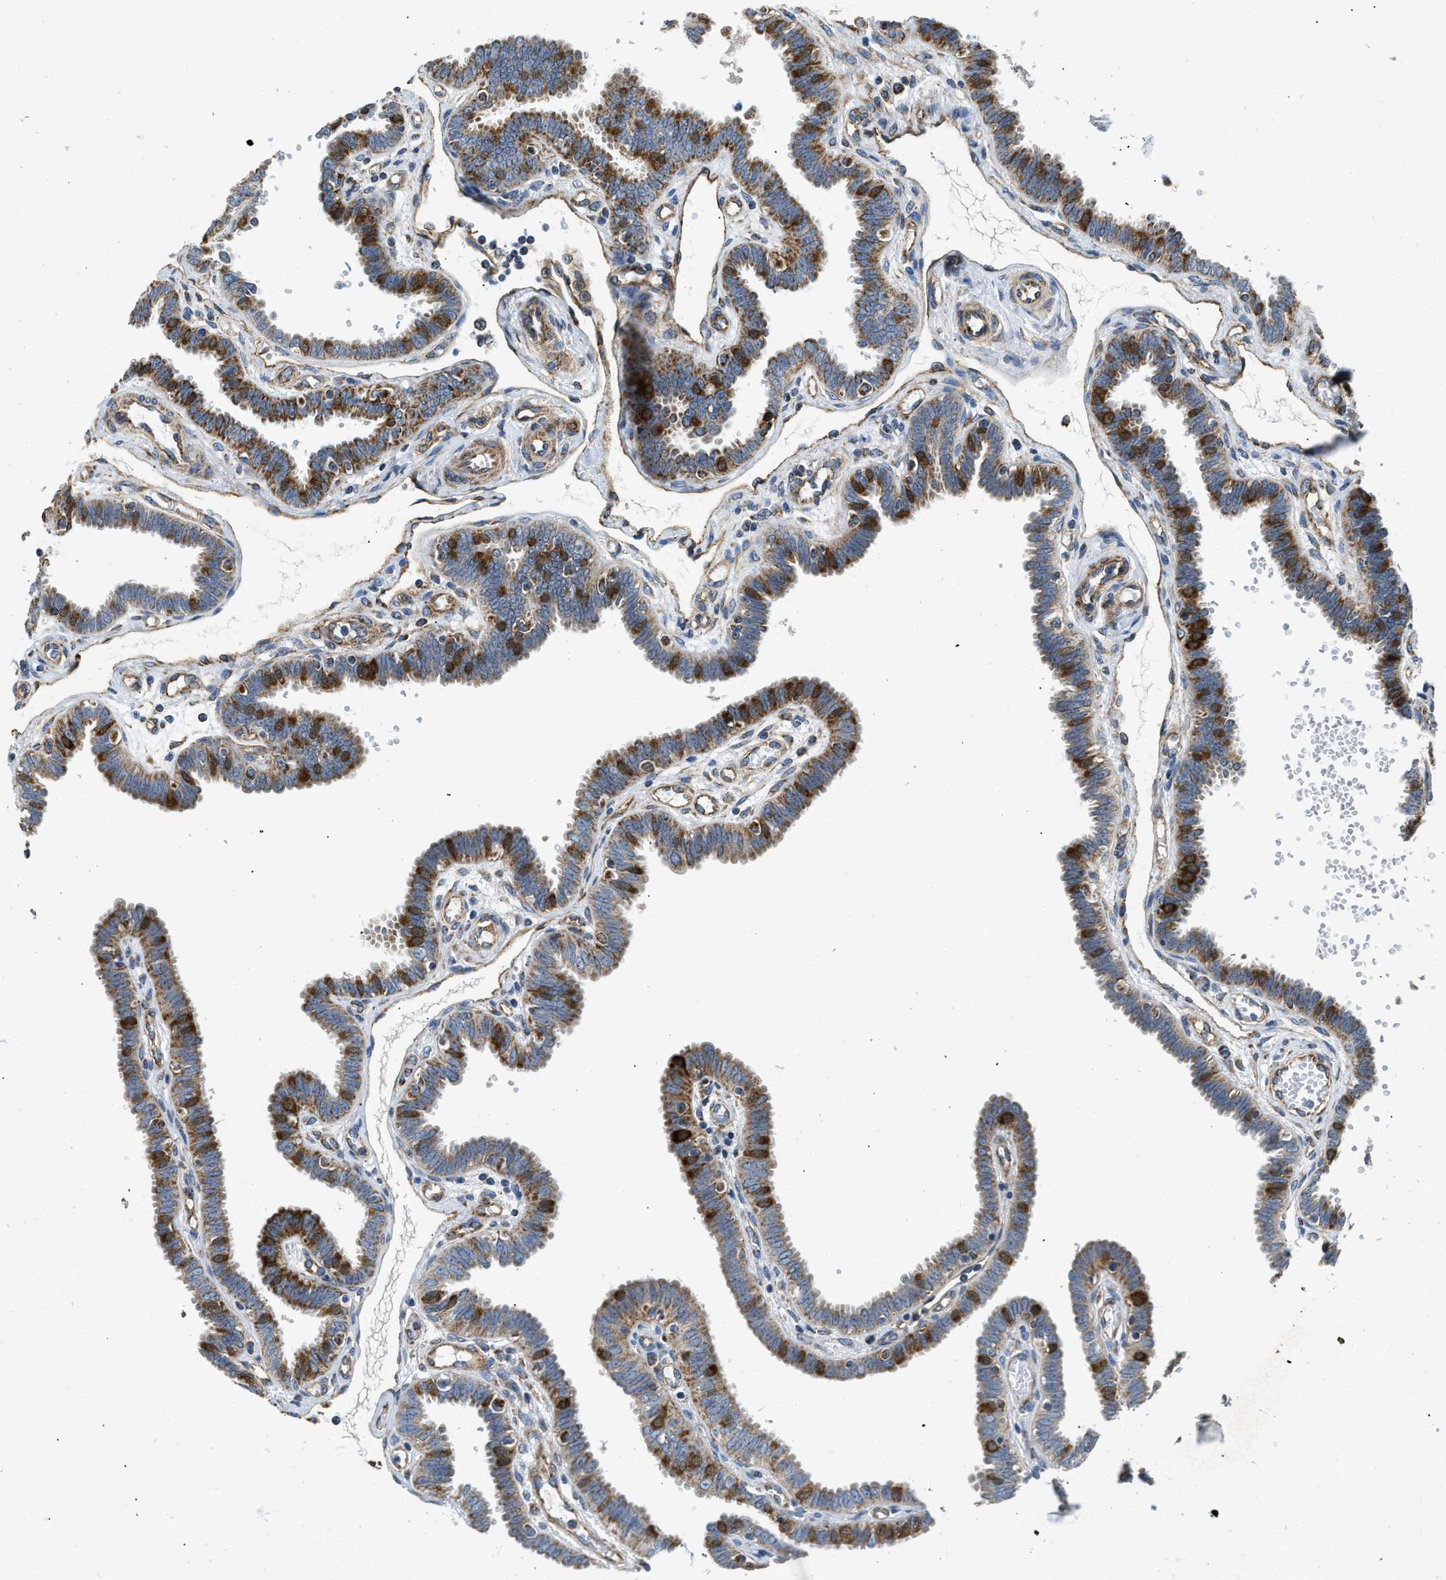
{"staining": {"intensity": "strong", "quantity": "25%-75%", "location": "cytoplasmic/membranous"}, "tissue": "fallopian tube", "cell_type": "Glandular cells", "image_type": "normal", "snomed": [{"axis": "morphology", "description": "Normal tissue, NOS"}, {"axis": "topography", "description": "Fallopian tube"}], "caption": "Protein analysis of benign fallopian tube reveals strong cytoplasmic/membranous positivity in approximately 25%-75% of glandular cells.", "gene": "STK33", "patient": {"sex": "female", "age": 32}}